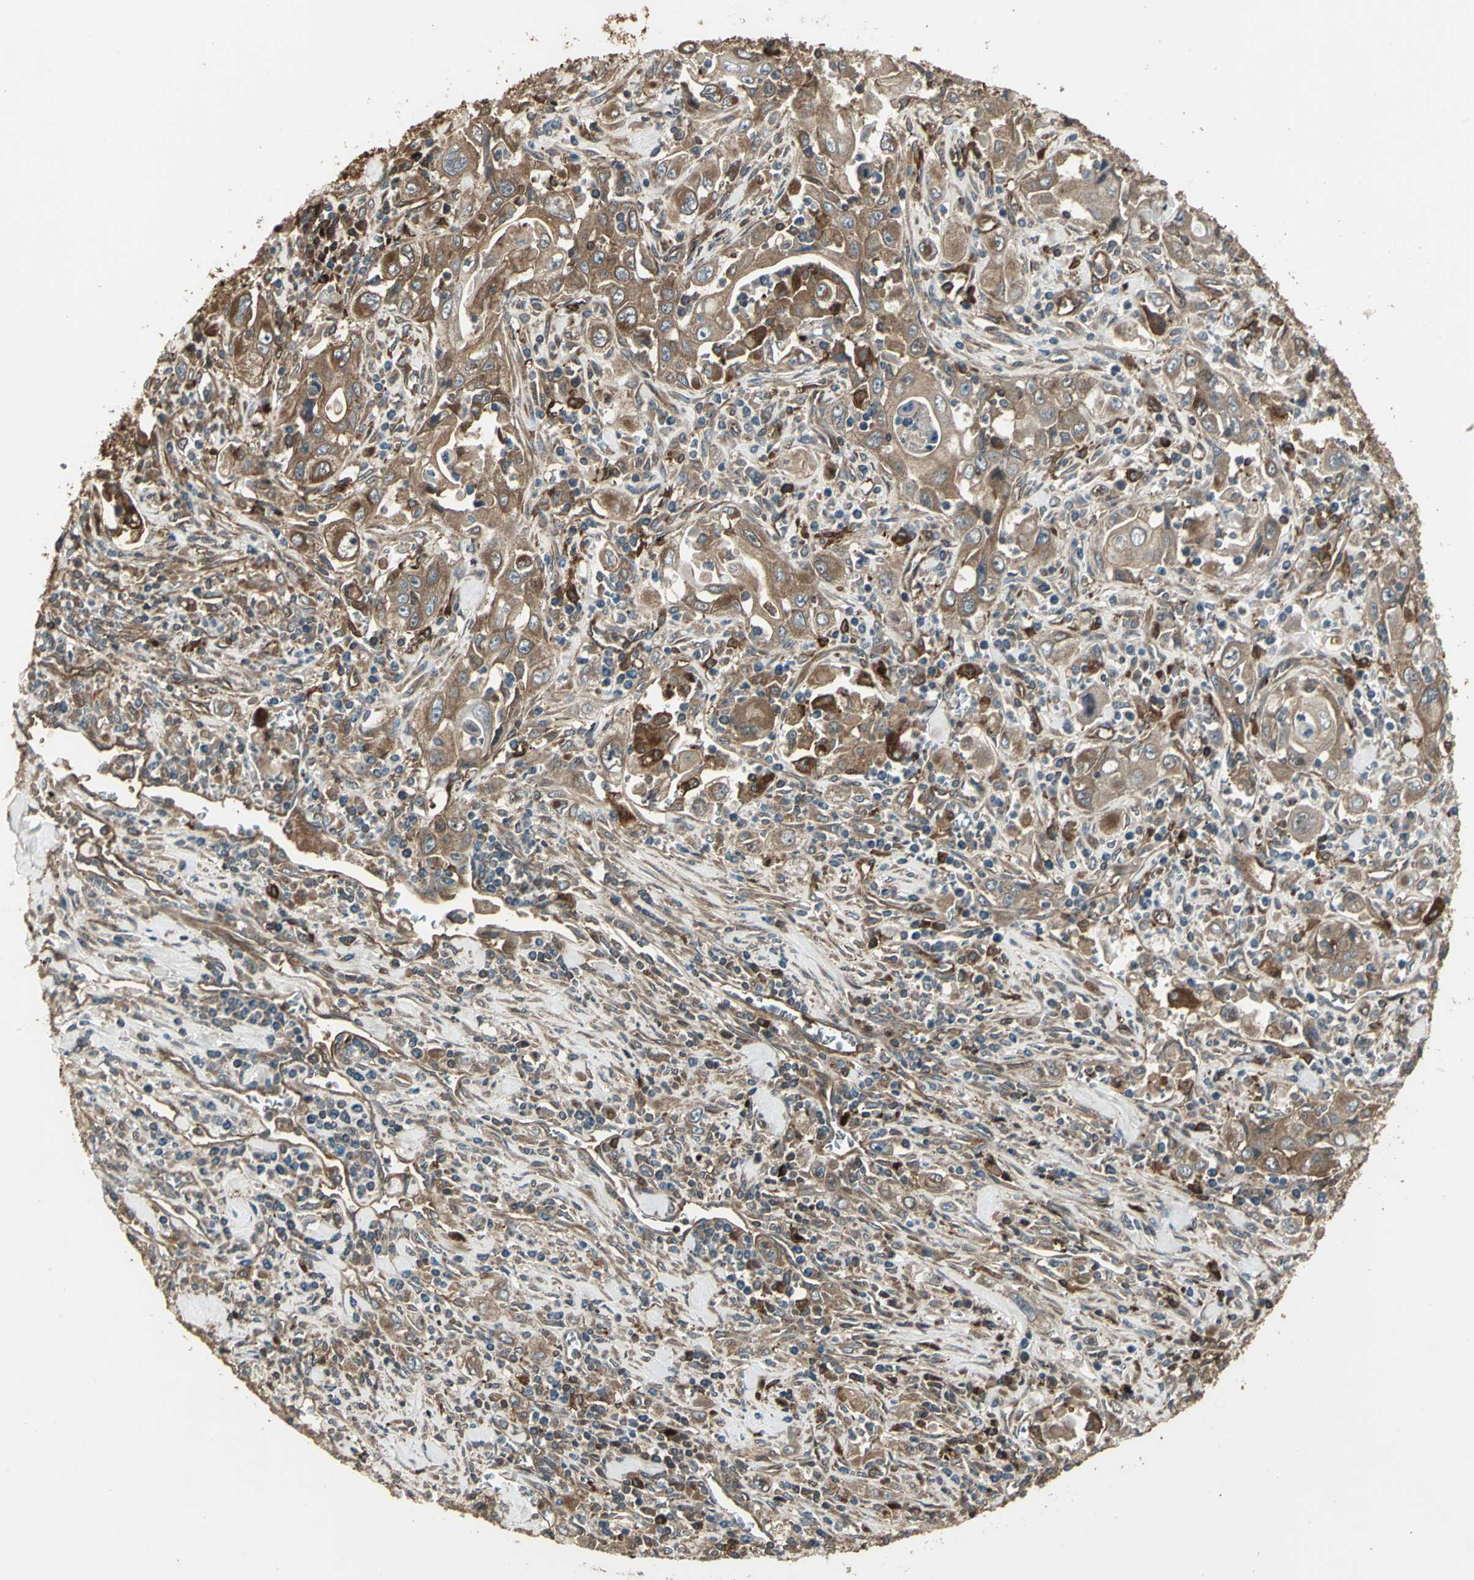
{"staining": {"intensity": "moderate", "quantity": ">75%", "location": "cytoplasmic/membranous"}, "tissue": "pancreatic cancer", "cell_type": "Tumor cells", "image_type": "cancer", "snomed": [{"axis": "morphology", "description": "Adenocarcinoma, NOS"}, {"axis": "topography", "description": "Pancreas"}], "caption": "Brown immunohistochemical staining in adenocarcinoma (pancreatic) shows moderate cytoplasmic/membranous positivity in about >75% of tumor cells.", "gene": "PRXL2B", "patient": {"sex": "male", "age": 70}}